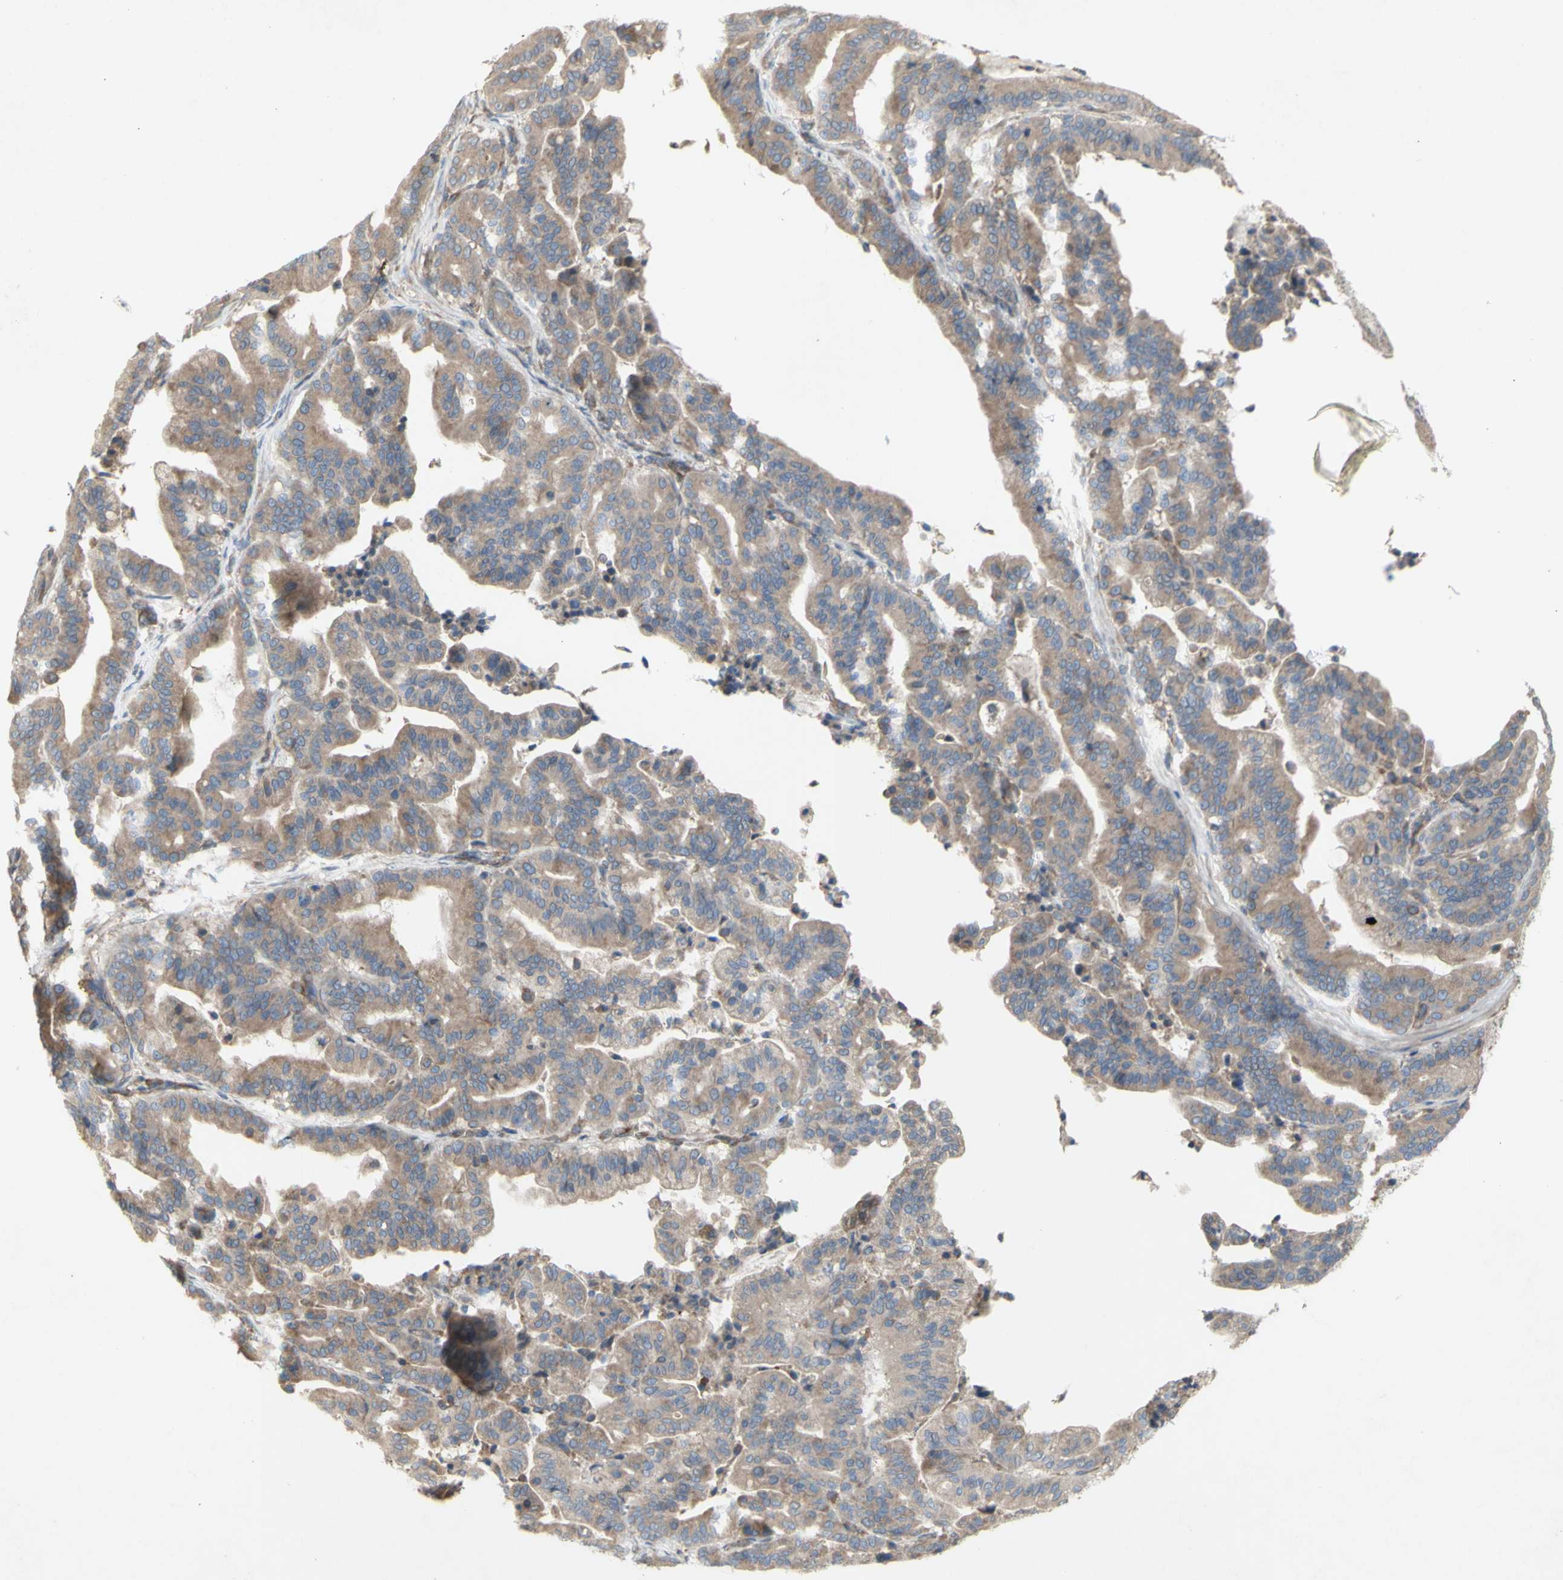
{"staining": {"intensity": "moderate", "quantity": ">75%", "location": "cytoplasmic/membranous"}, "tissue": "pancreatic cancer", "cell_type": "Tumor cells", "image_type": "cancer", "snomed": [{"axis": "morphology", "description": "Adenocarcinoma, NOS"}, {"axis": "topography", "description": "Pancreas"}], "caption": "Pancreatic cancer tissue exhibits moderate cytoplasmic/membranous staining in approximately >75% of tumor cells", "gene": "KLC1", "patient": {"sex": "male", "age": 63}}